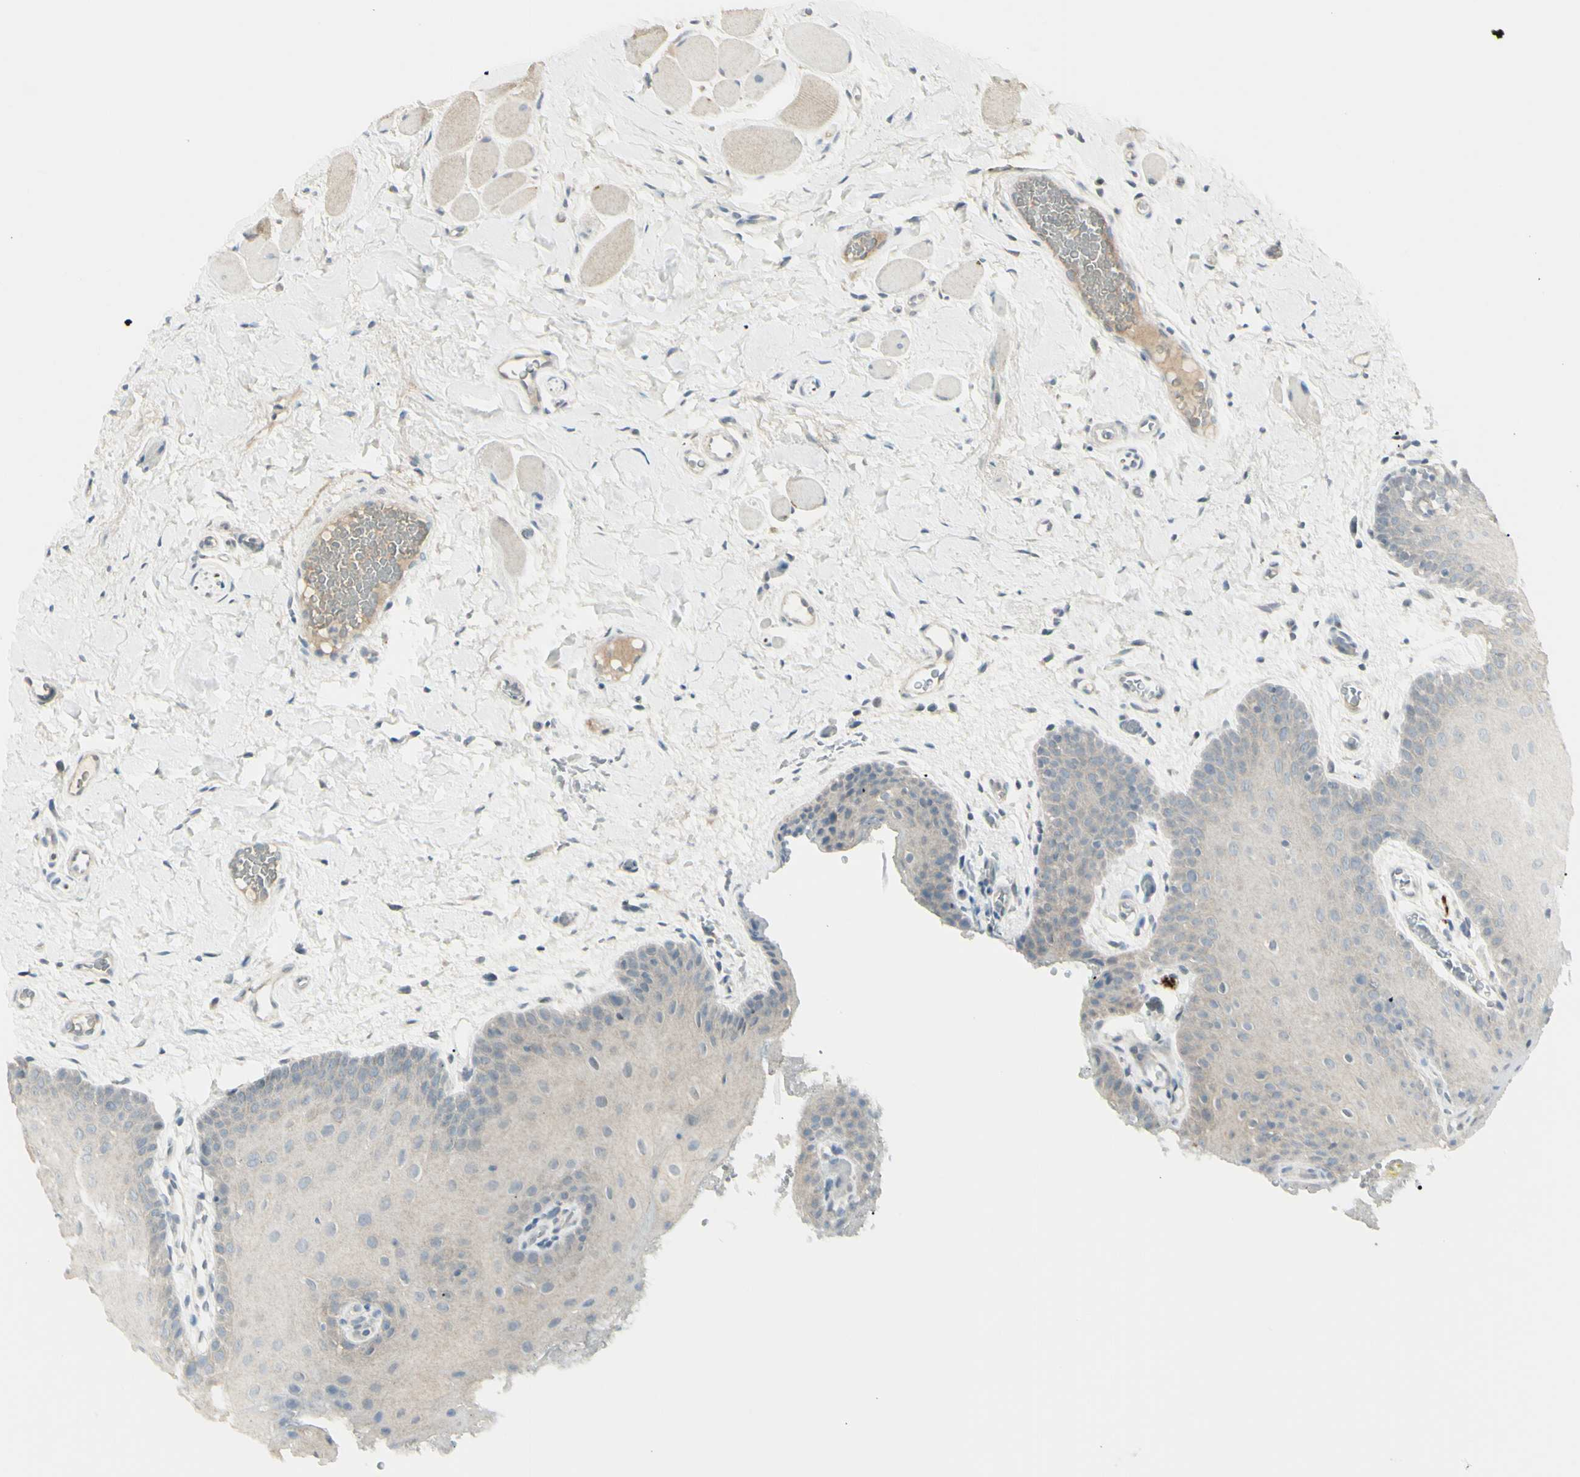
{"staining": {"intensity": "weak", "quantity": ">75%", "location": "cytoplasmic/membranous"}, "tissue": "oral mucosa", "cell_type": "Squamous epithelial cells", "image_type": "normal", "snomed": [{"axis": "morphology", "description": "Normal tissue, NOS"}, {"axis": "topography", "description": "Oral tissue"}], "caption": "High-power microscopy captured an immunohistochemistry photomicrograph of unremarkable oral mucosa, revealing weak cytoplasmic/membranous positivity in about >75% of squamous epithelial cells.", "gene": "SH3GL2", "patient": {"sex": "male", "age": 54}}